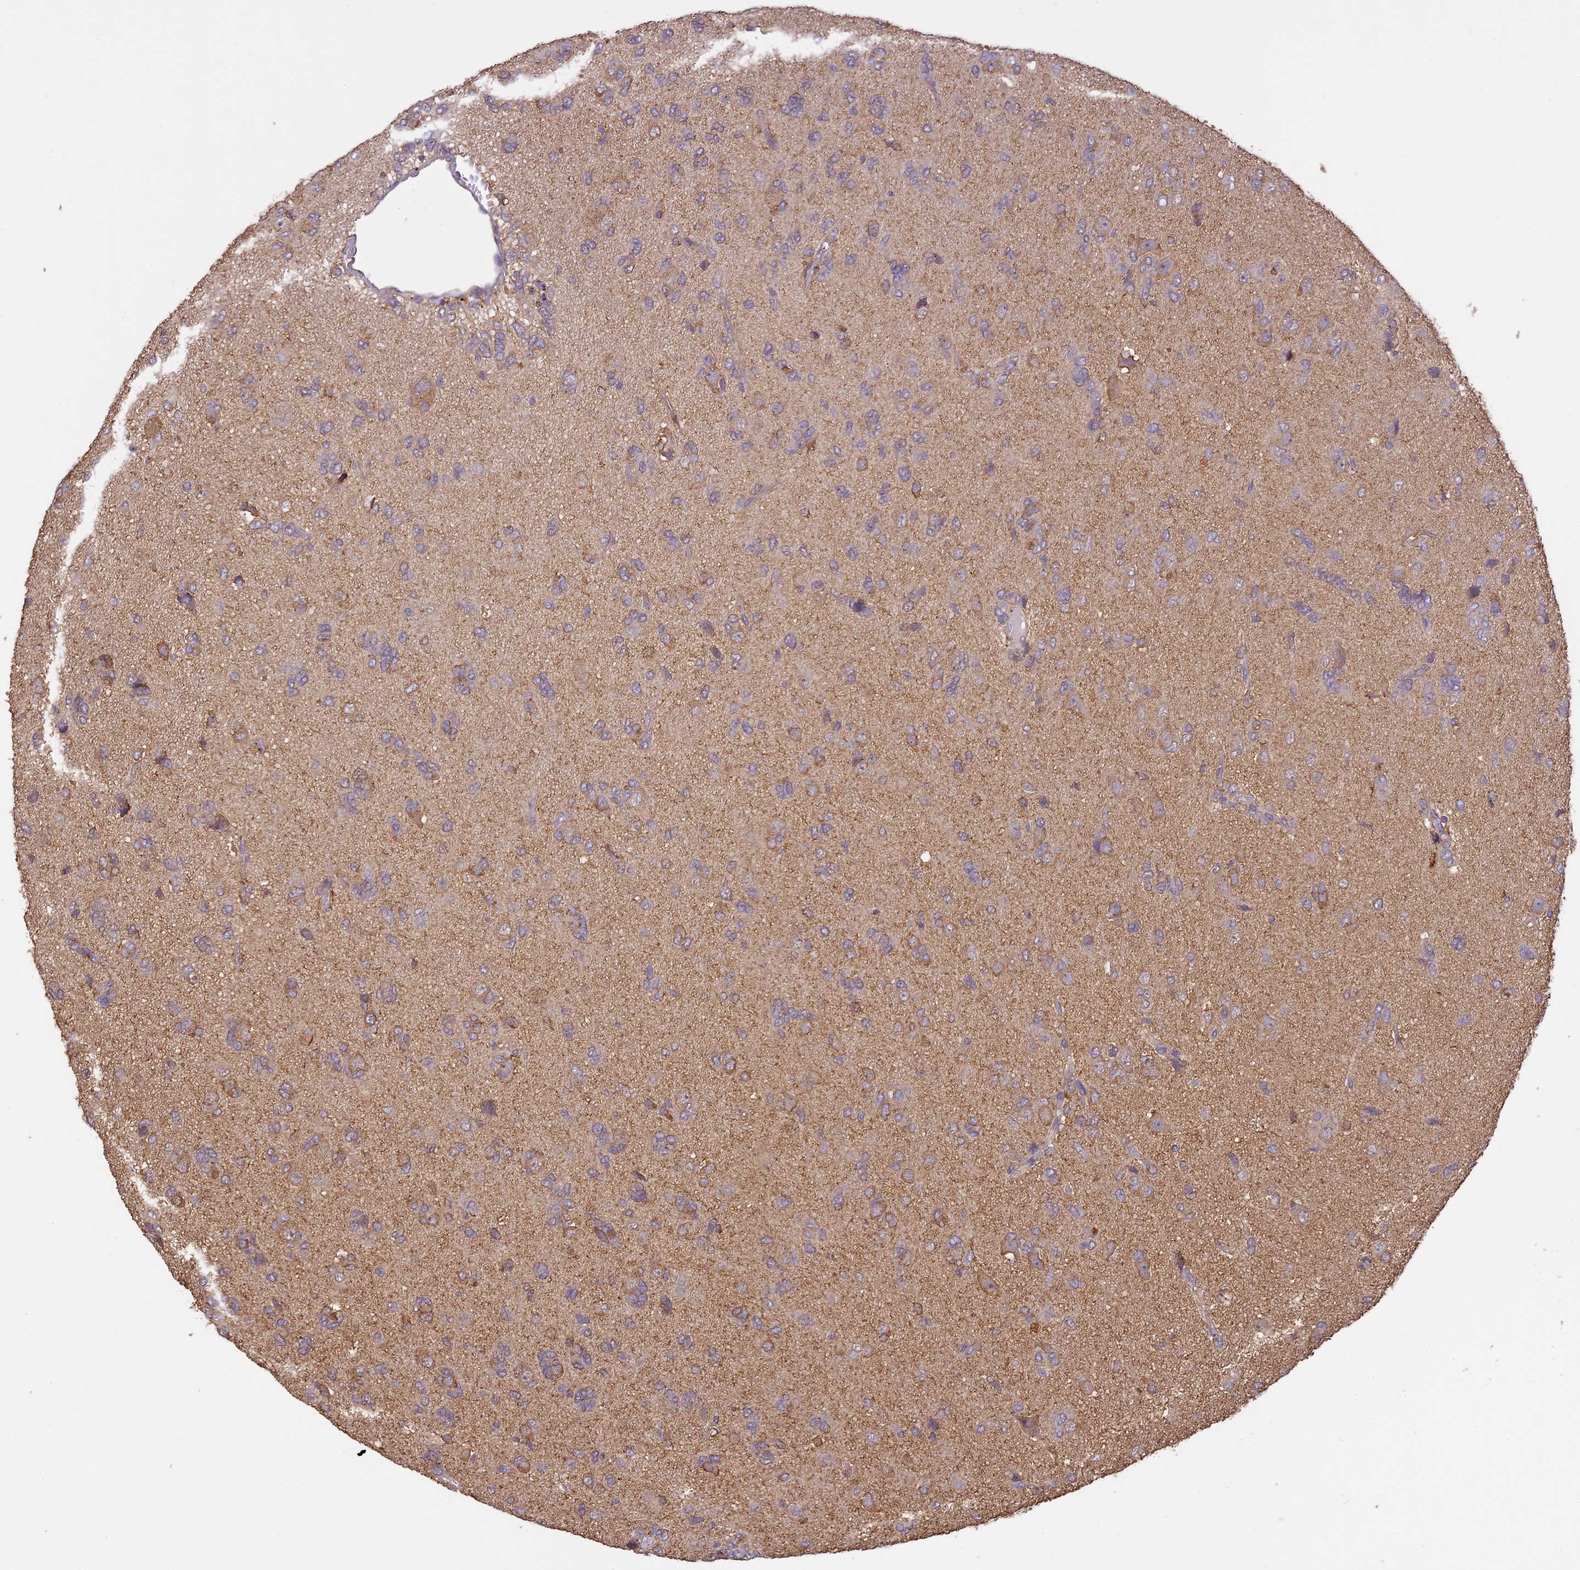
{"staining": {"intensity": "moderate", "quantity": "25%-75%", "location": "cytoplasmic/membranous"}, "tissue": "glioma", "cell_type": "Tumor cells", "image_type": "cancer", "snomed": [{"axis": "morphology", "description": "Glioma, malignant, High grade"}, {"axis": "topography", "description": "Brain"}], "caption": "Human glioma stained with a protein marker displays moderate staining in tumor cells.", "gene": "ARHGAP19", "patient": {"sex": "female", "age": 59}}